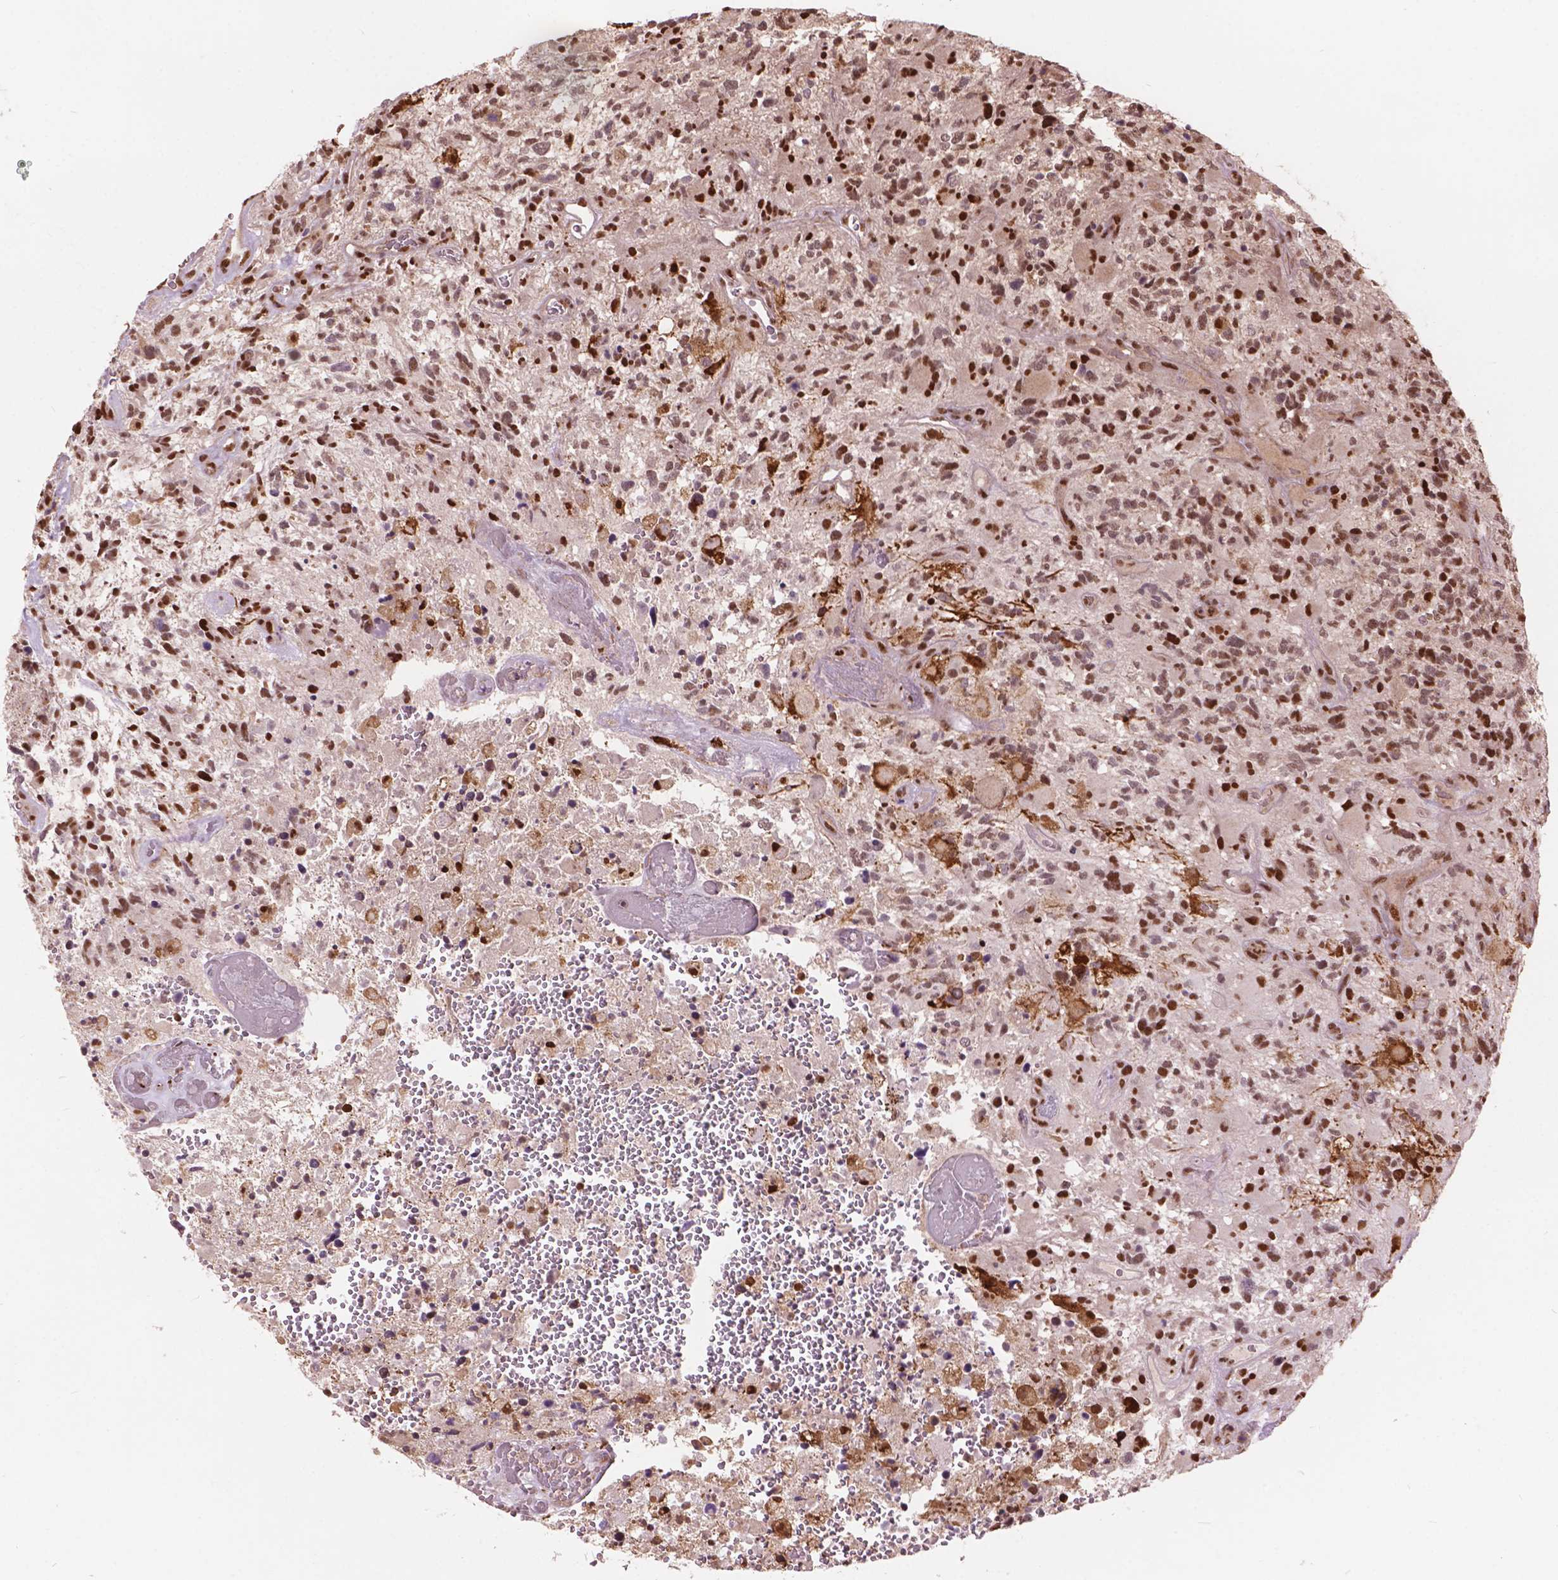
{"staining": {"intensity": "moderate", "quantity": ">75%", "location": "nuclear"}, "tissue": "glioma", "cell_type": "Tumor cells", "image_type": "cancer", "snomed": [{"axis": "morphology", "description": "Glioma, malignant, High grade"}, {"axis": "topography", "description": "Brain"}], "caption": "A brown stain labels moderate nuclear staining of a protein in human high-grade glioma (malignant) tumor cells.", "gene": "ANP32B", "patient": {"sex": "female", "age": 71}}